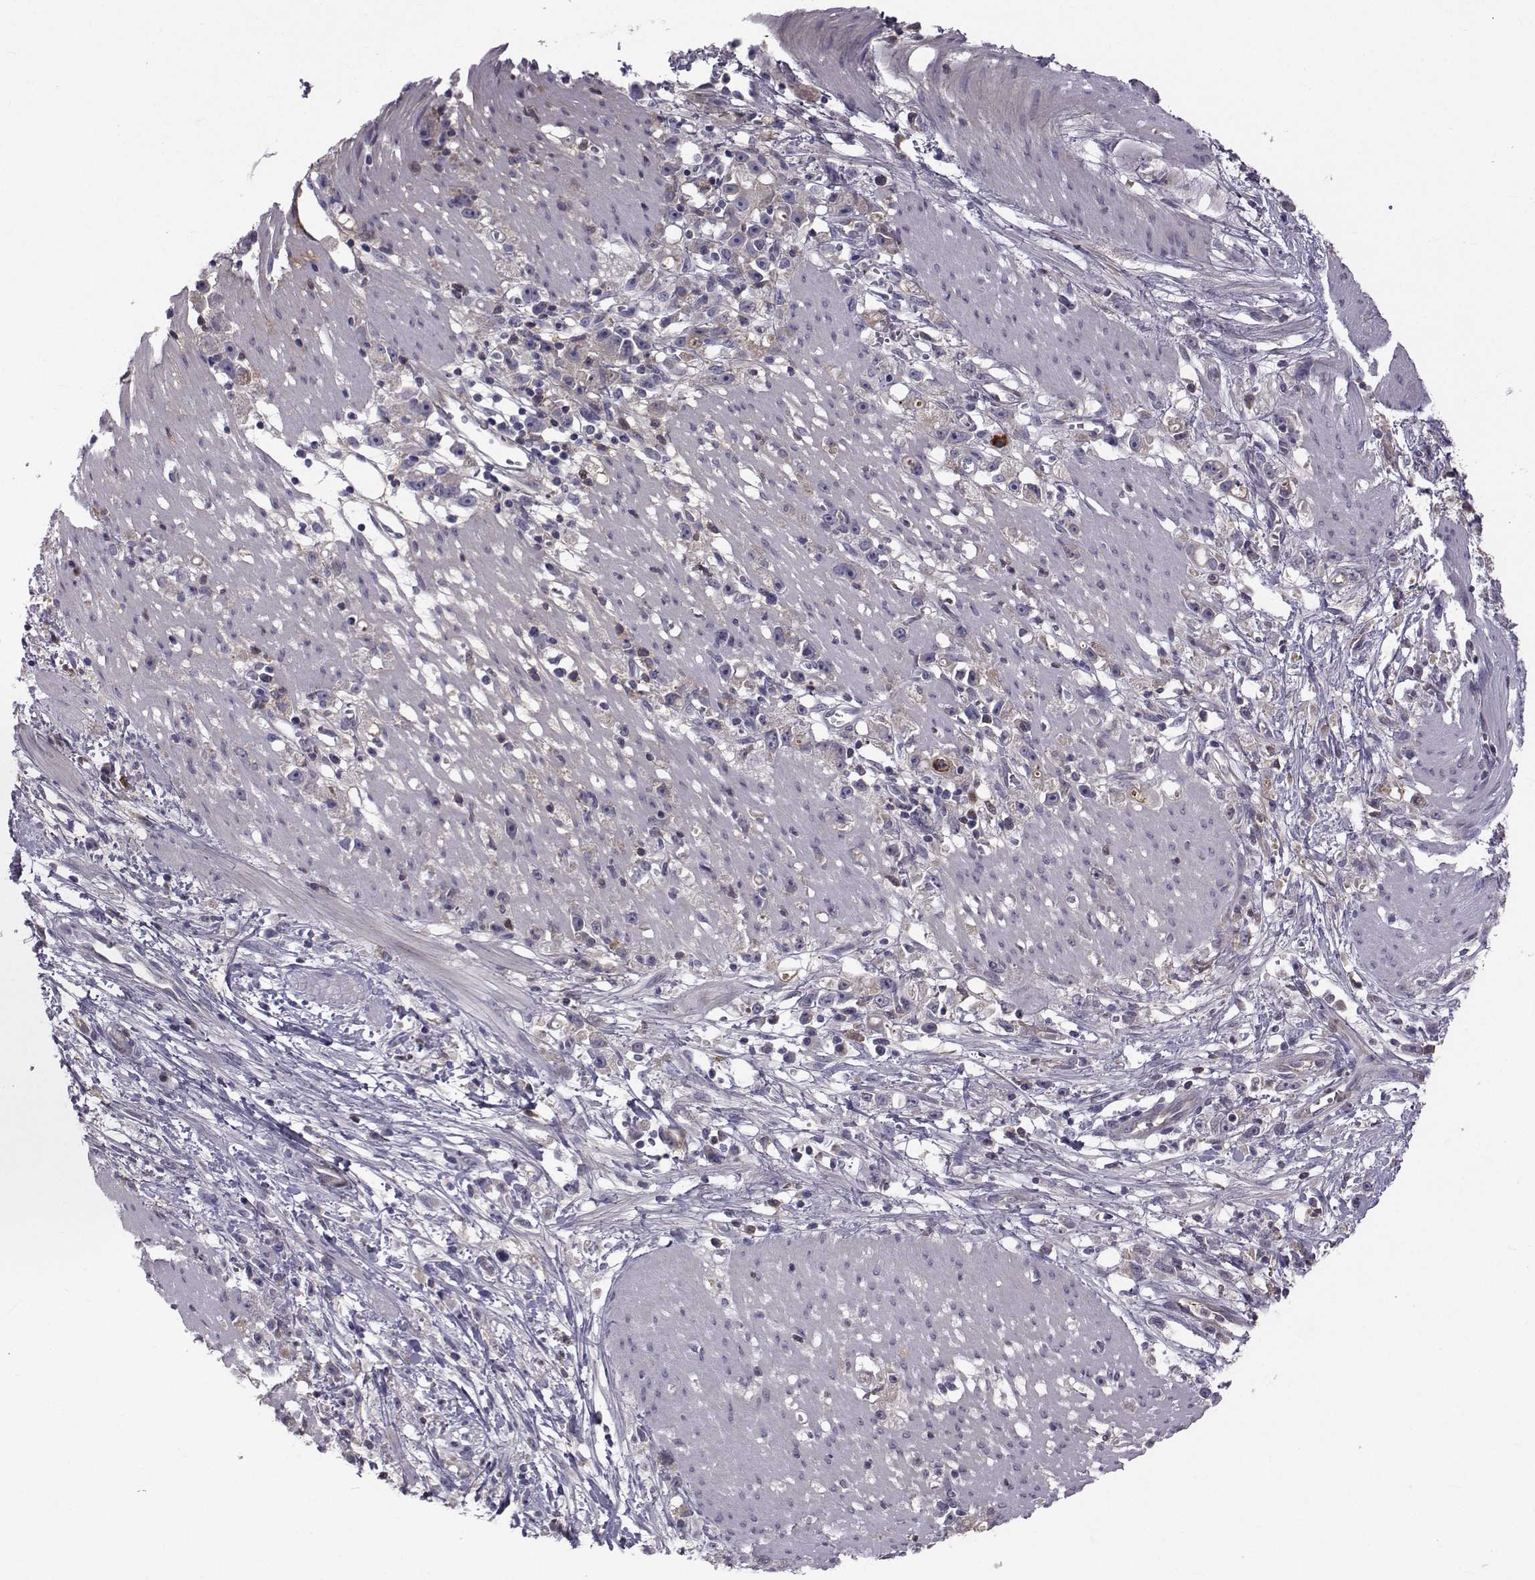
{"staining": {"intensity": "negative", "quantity": "none", "location": "none"}, "tissue": "stomach cancer", "cell_type": "Tumor cells", "image_type": "cancer", "snomed": [{"axis": "morphology", "description": "Adenocarcinoma, NOS"}, {"axis": "topography", "description": "Stomach"}], "caption": "A high-resolution image shows IHC staining of stomach cancer (adenocarcinoma), which displays no significant staining in tumor cells. Nuclei are stained in blue.", "gene": "TNFRSF11B", "patient": {"sex": "female", "age": 59}}